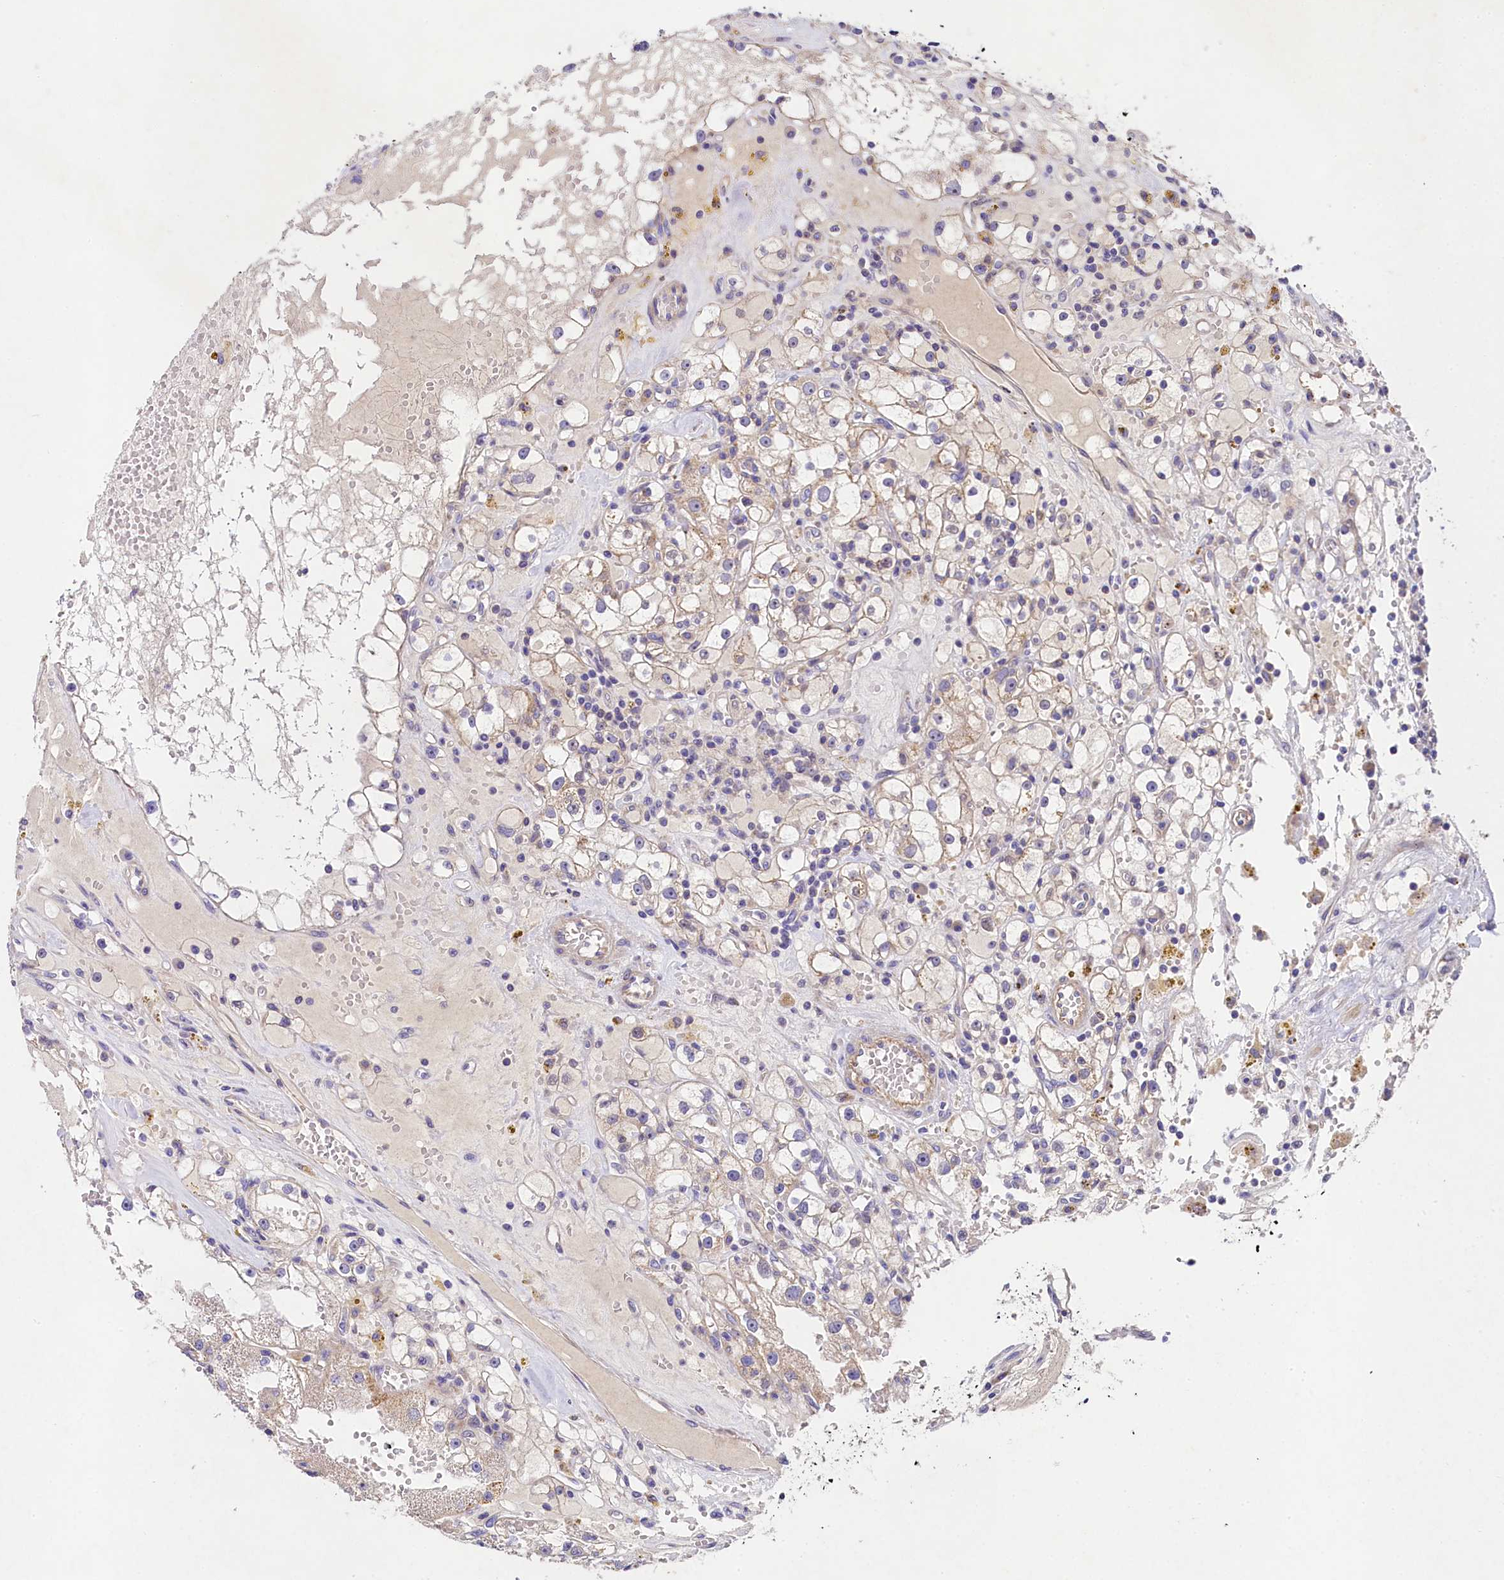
{"staining": {"intensity": "weak", "quantity": "<25%", "location": "cytoplasmic/membranous"}, "tissue": "renal cancer", "cell_type": "Tumor cells", "image_type": "cancer", "snomed": [{"axis": "morphology", "description": "Adenocarcinoma, NOS"}, {"axis": "topography", "description": "Kidney"}], "caption": "DAB (3,3'-diaminobenzidine) immunohistochemical staining of renal cancer exhibits no significant positivity in tumor cells.", "gene": "FXYD6", "patient": {"sex": "male", "age": 56}}